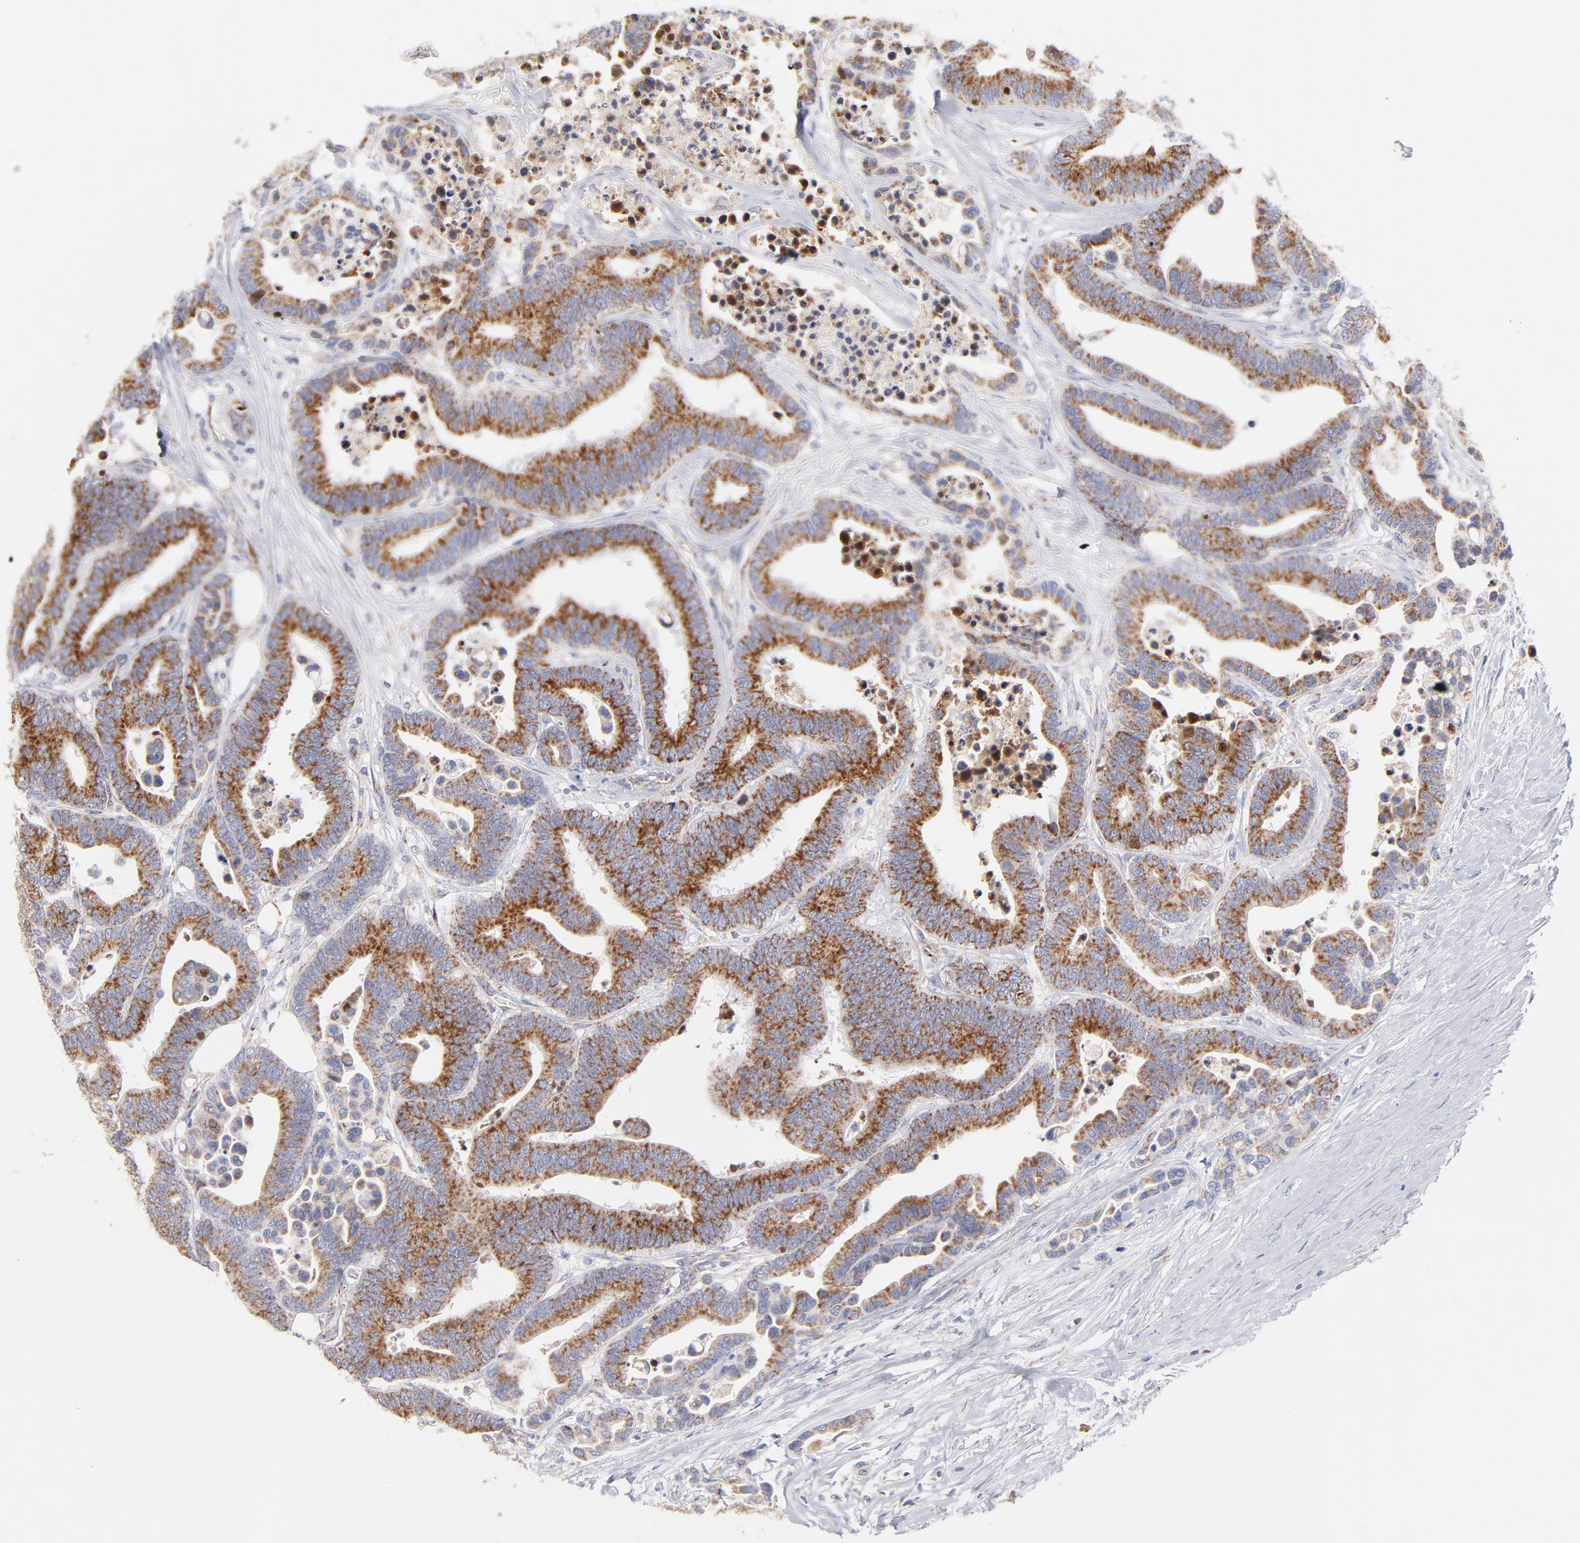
{"staining": {"intensity": "moderate", "quantity": ">75%", "location": "cytoplasmic/membranous"}, "tissue": "colorectal cancer", "cell_type": "Tumor cells", "image_type": "cancer", "snomed": [{"axis": "morphology", "description": "Adenocarcinoma, NOS"}, {"axis": "topography", "description": "Colon"}], "caption": "Immunohistochemical staining of human colorectal cancer (adenocarcinoma) exhibits moderate cytoplasmic/membranous protein expression in approximately >75% of tumor cells.", "gene": "TIMM8A", "patient": {"sex": "male", "age": 82}}